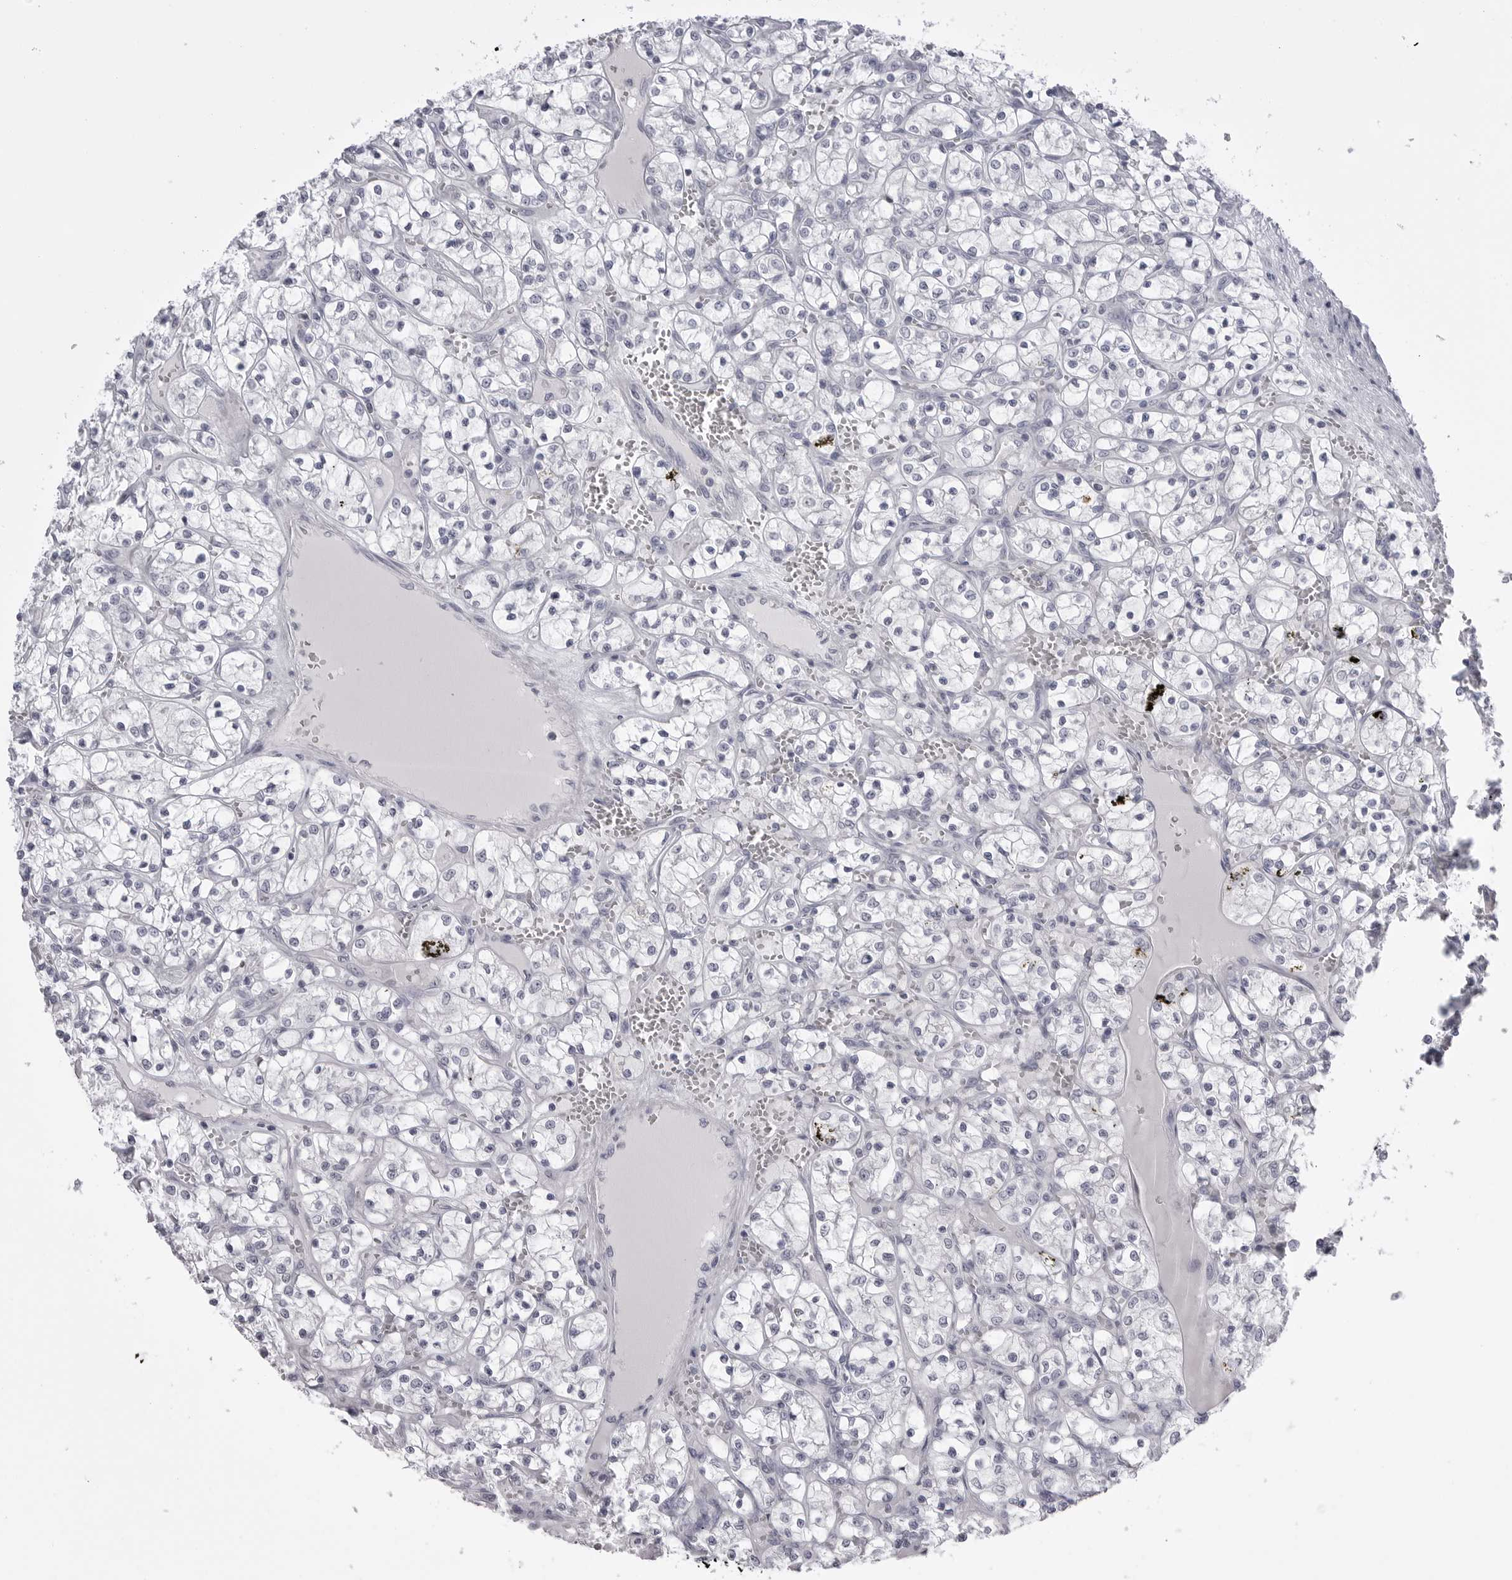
{"staining": {"intensity": "negative", "quantity": "none", "location": "none"}, "tissue": "renal cancer", "cell_type": "Tumor cells", "image_type": "cancer", "snomed": [{"axis": "morphology", "description": "Adenocarcinoma, NOS"}, {"axis": "topography", "description": "Kidney"}], "caption": "This is a photomicrograph of immunohistochemistry staining of adenocarcinoma (renal), which shows no staining in tumor cells. Brightfield microscopy of immunohistochemistry stained with DAB (brown) and hematoxylin (blue), captured at high magnification.", "gene": "TUFM", "patient": {"sex": "female", "age": 69}}